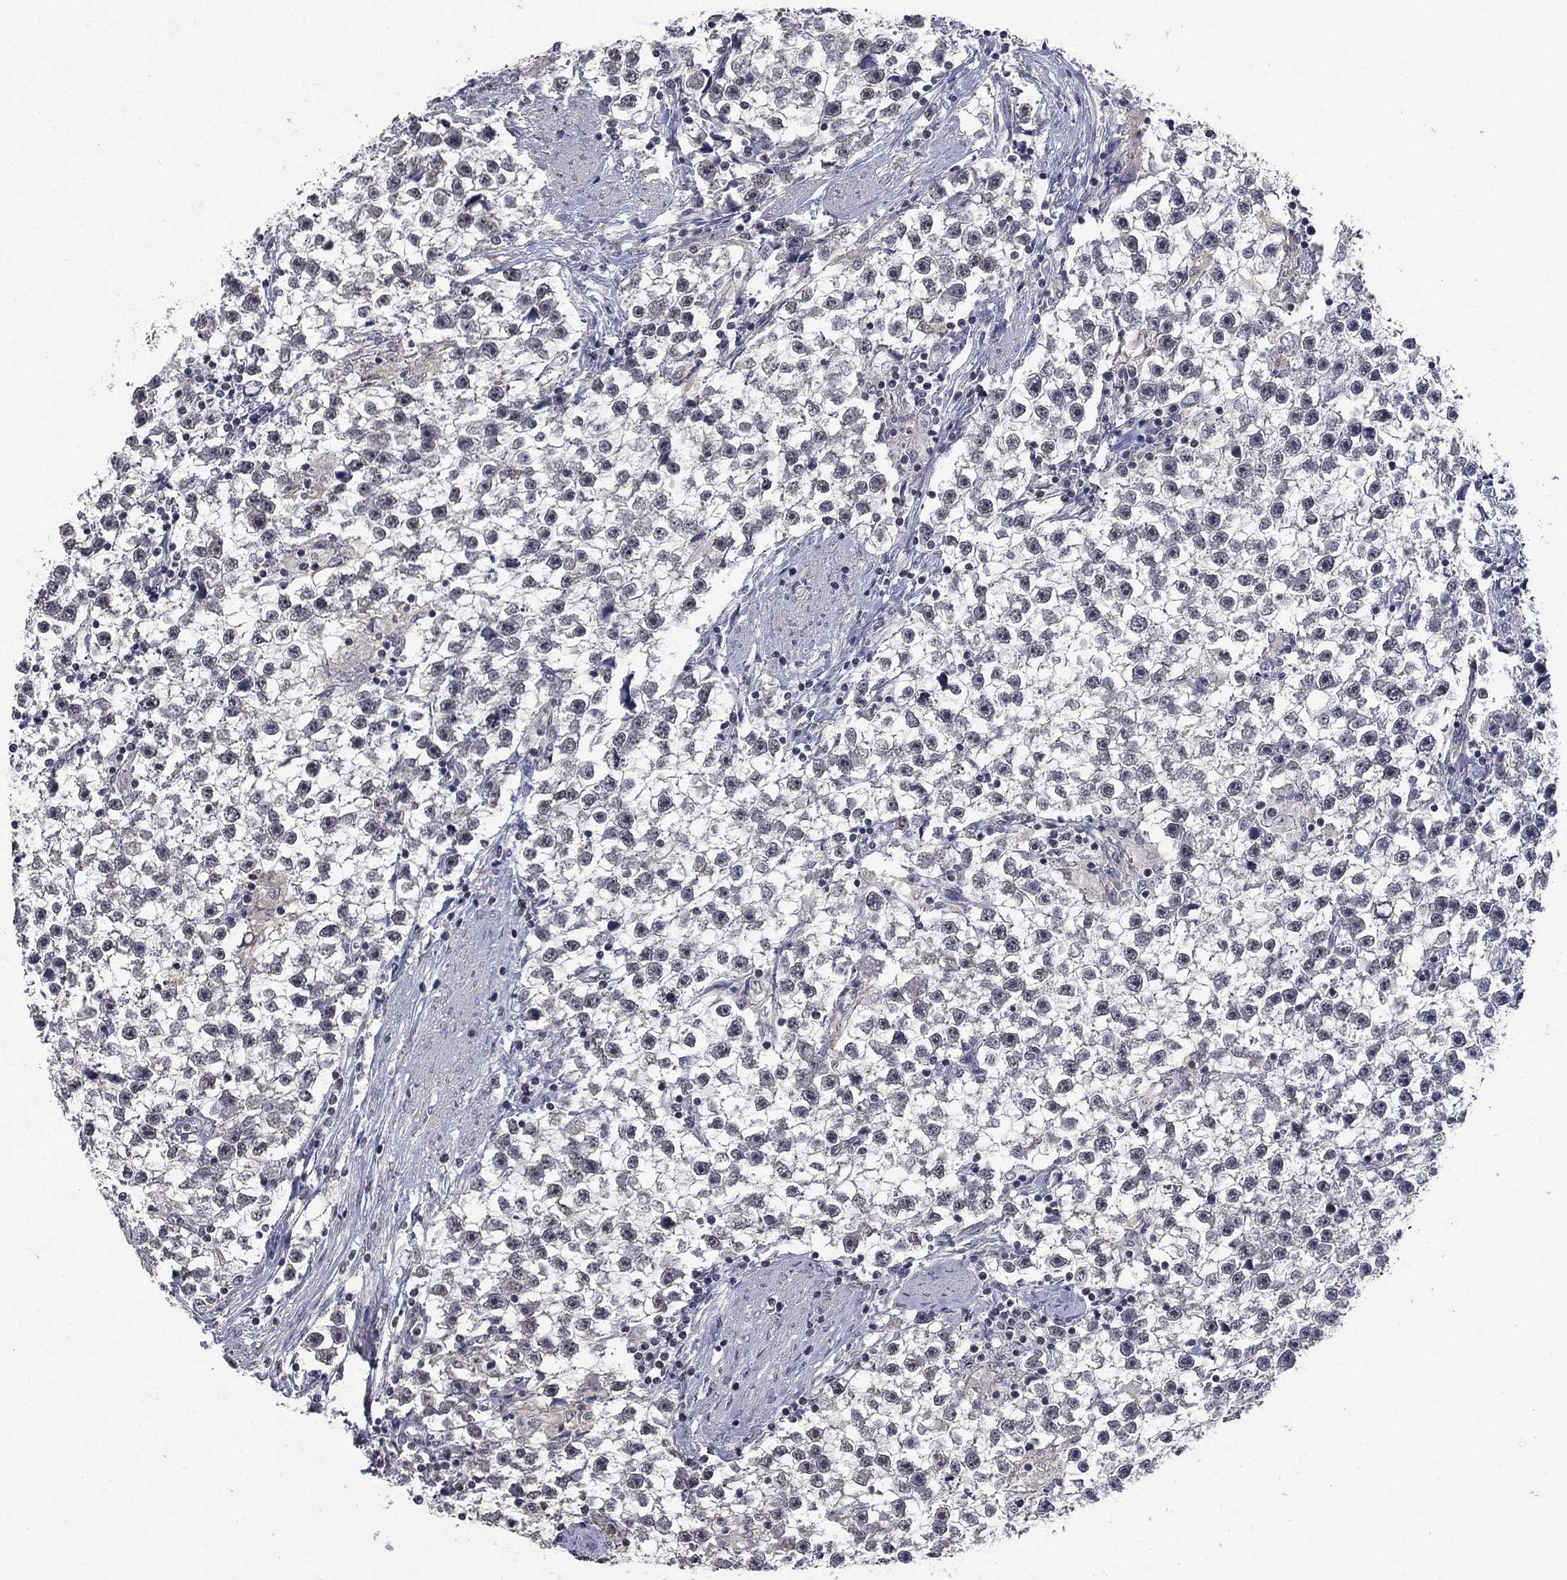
{"staining": {"intensity": "negative", "quantity": "none", "location": "none"}, "tissue": "testis cancer", "cell_type": "Tumor cells", "image_type": "cancer", "snomed": [{"axis": "morphology", "description": "Seminoma, NOS"}, {"axis": "topography", "description": "Testis"}], "caption": "IHC photomicrograph of neoplastic tissue: seminoma (testis) stained with DAB shows no significant protein expression in tumor cells.", "gene": "SPATA33", "patient": {"sex": "male", "age": 59}}